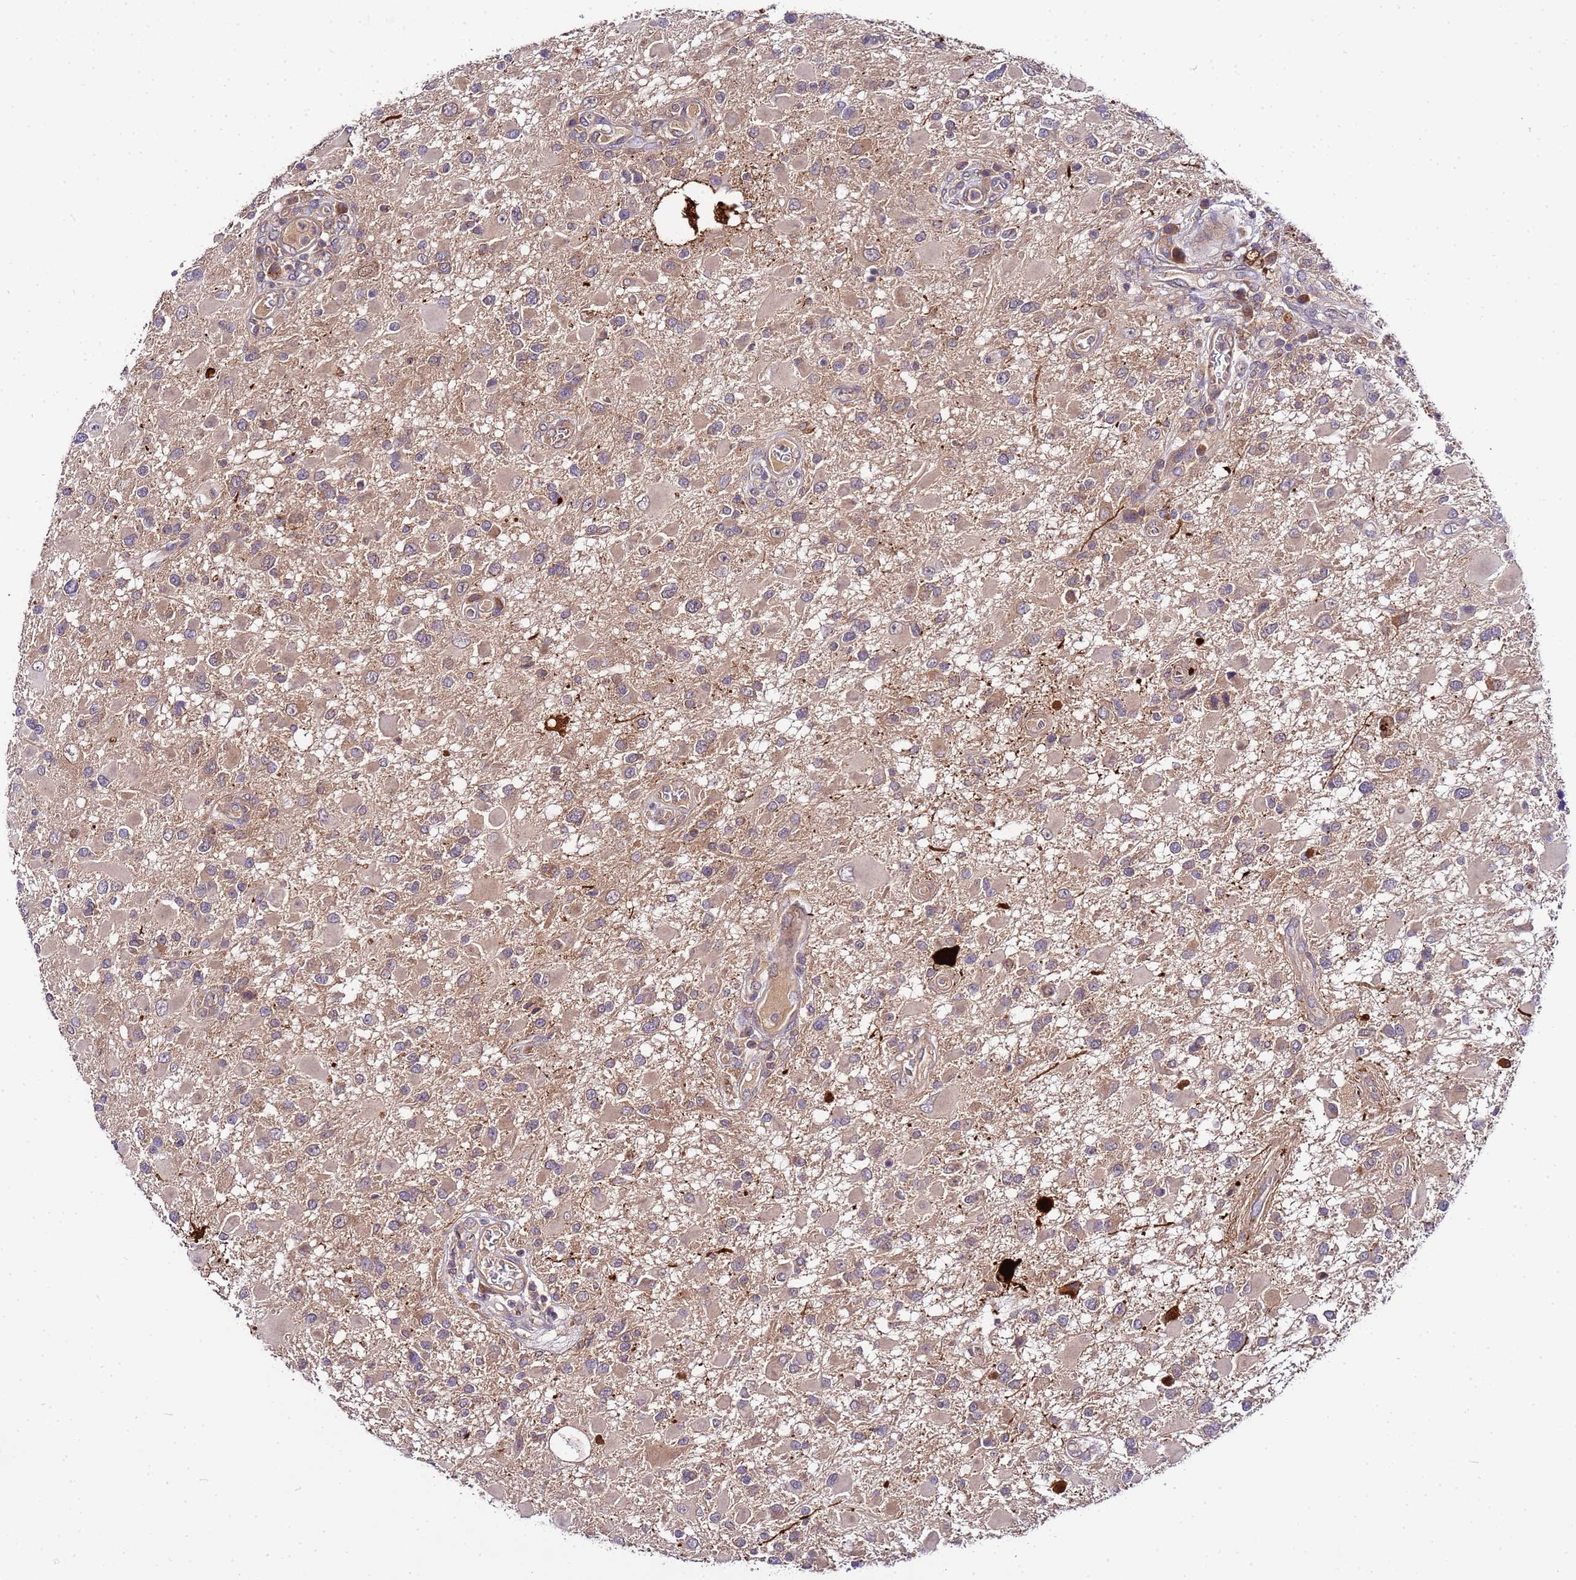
{"staining": {"intensity": "weak", "quantity": ">75%", "location": "cytoplasmic/membranous"}, "tissue": "glioma", "cell_type": "Tumor cells", "image_type": "cancer", "snomed": [{"axis": "morphology", "description": "Glioma, malignant, High grade"}, {"axis": "topography", "description": "Brain"}], "caption": "An IHC photomicrograph of neoplastic tissue is shown. Protein staining in brown highlights weak cytoplasmic/membranous positivity in high-grade glioma (malignant) within tumor cells.", "gene": "GSPT2", "patient": {"sex": "male", "age": 53}}